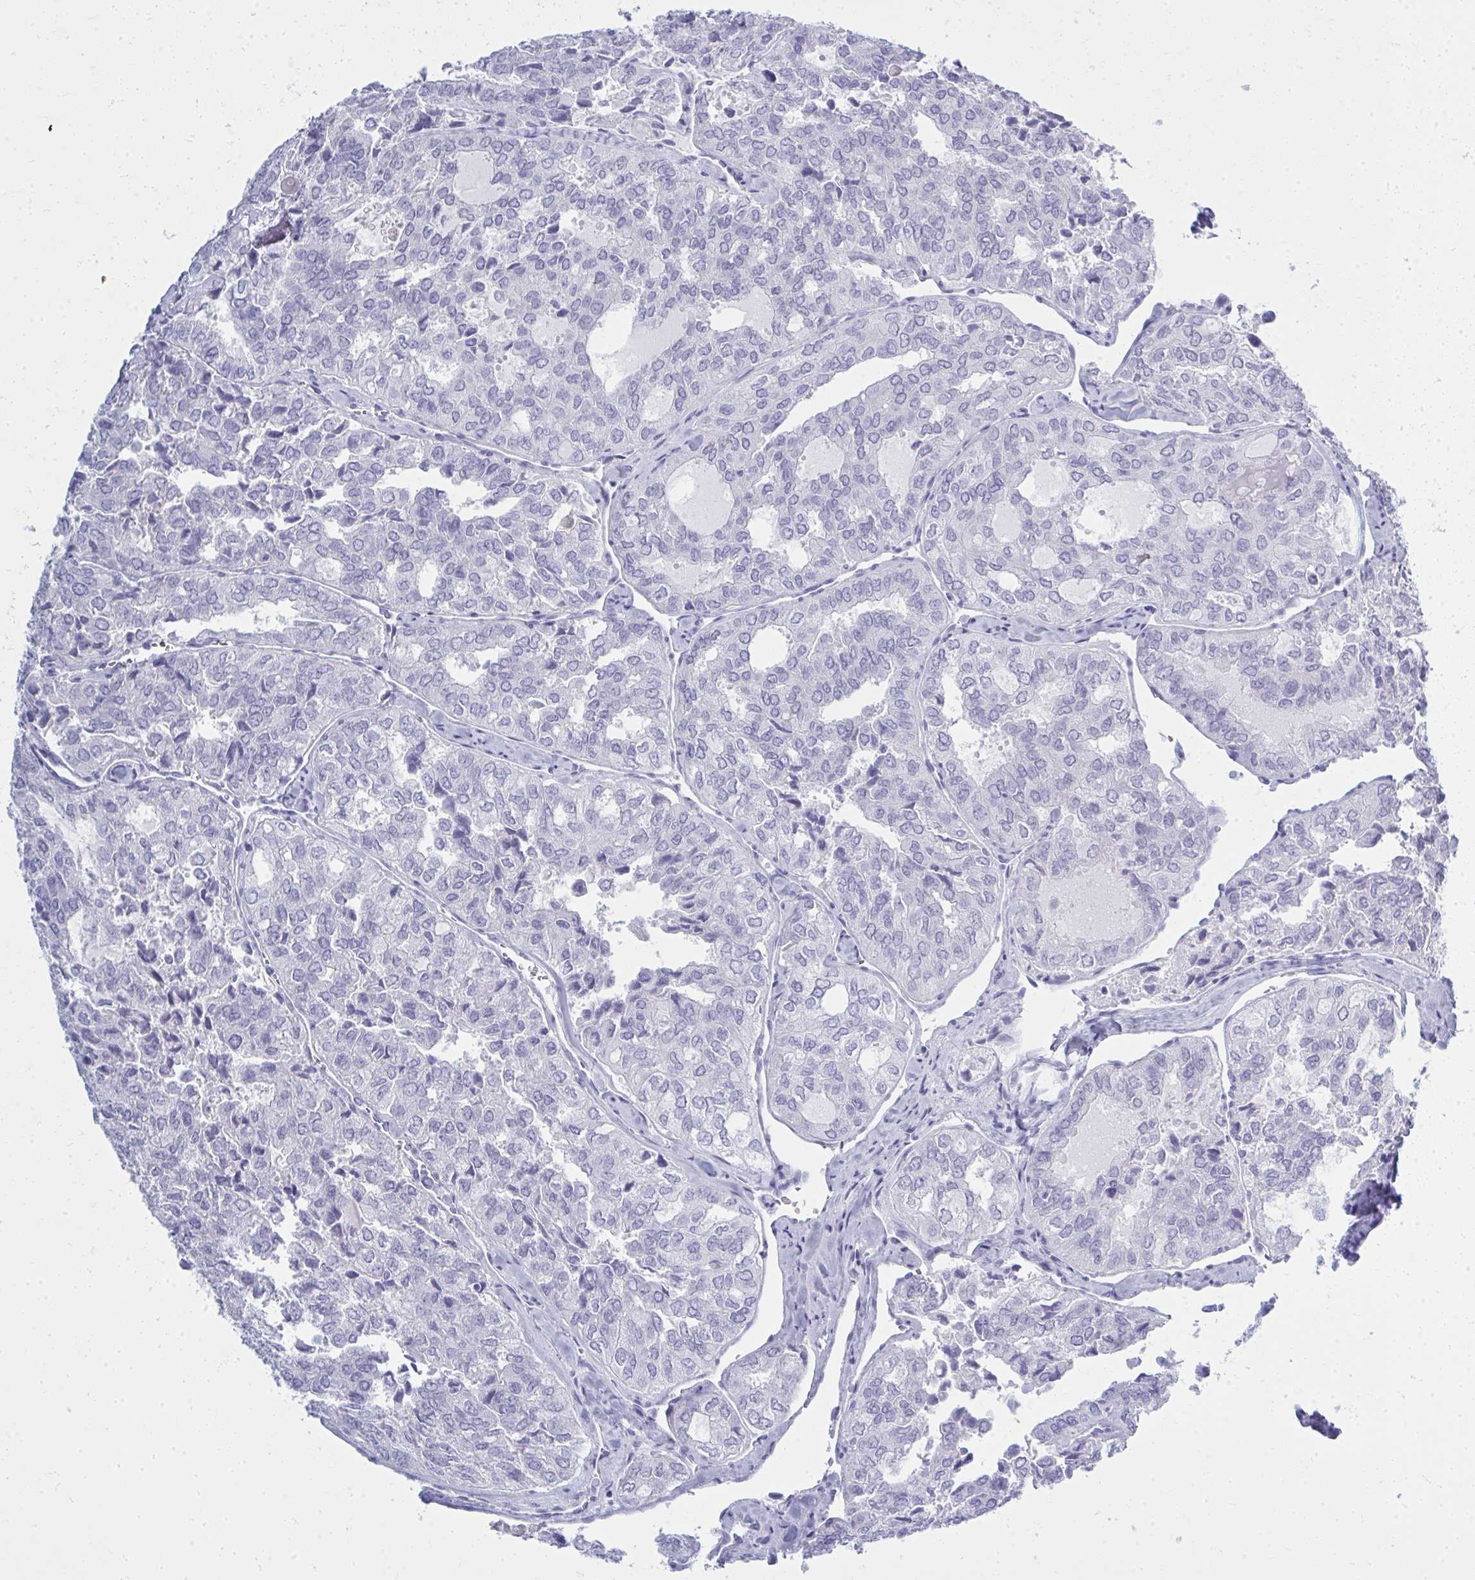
{"staining": {"intensity": "negative", "quantity": "none", "location": "none"}, "tissue": "thyroid cancer", "cell_type": "Tumor cells", "image_type": "cancer", "snomed": [{"axis": "morphology", "description": "Follicular adenoma carcinoma, NOS"}, {"axis": "topography", "description": "Thyroid gland"}], "caption": "An image of human thyroid follicular adenoma carcinoma is negative for staining in tumor cells.", "gene": "QDPR", "patient": {"sex": "male", "age": 75}}